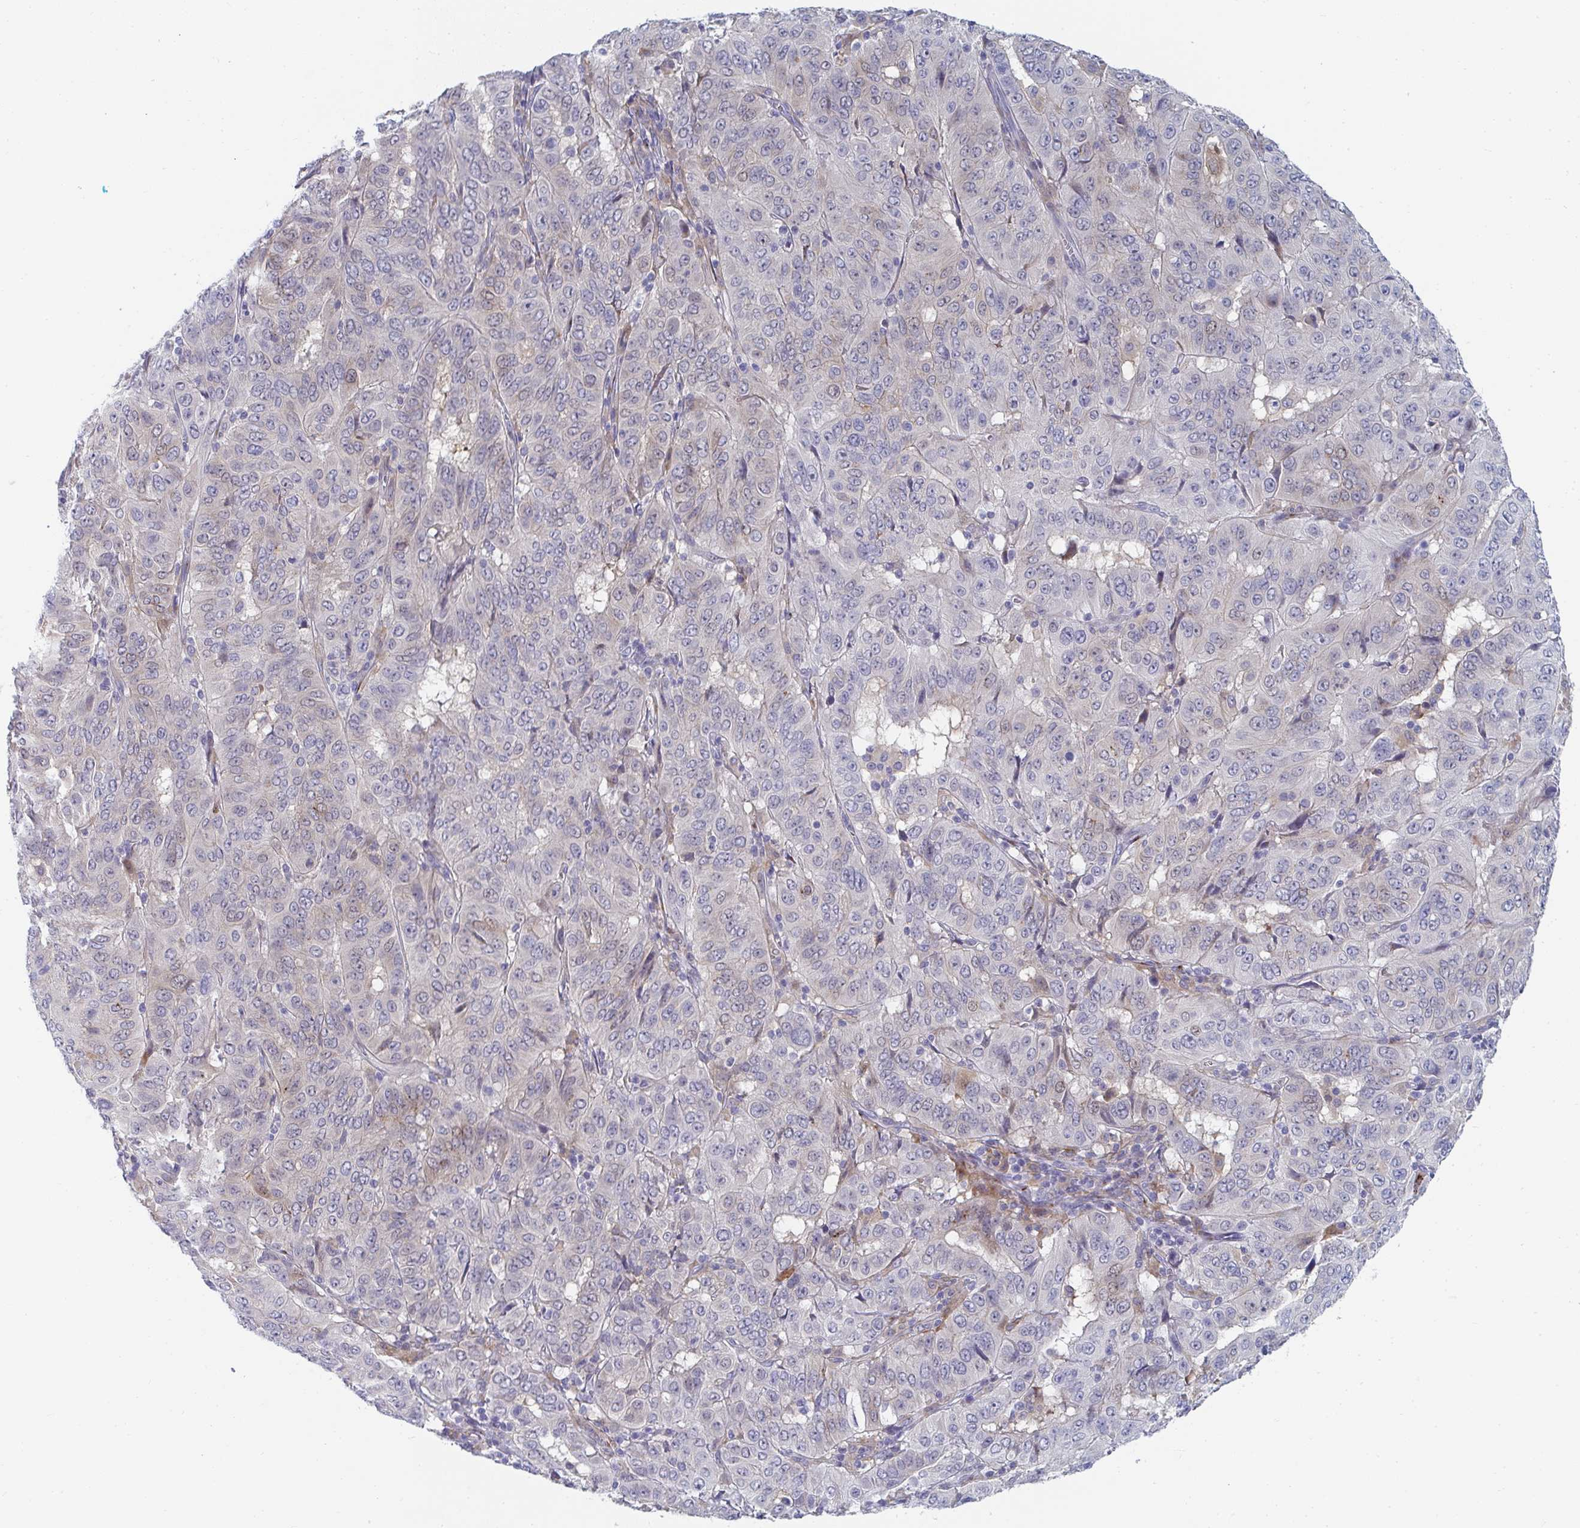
{"staining": {"intensity": "negative", "quantity": "none", "location": "none"}, "tissue": "pancreatic cancer", "cell_type": "Tumor cells", "image_type": "cancer", "snomed": [{"axis": "morphology", "description": "Adenocarcinoma, NOS"}, {"axis": "topography", "description": "Pancreas"}], "caption": "There is no significant expression in tumor cells of pancreatic cancer (adenocarcinoma).", "gene": "PSMG1", "patient": {"sex": "male", "age": 63}}